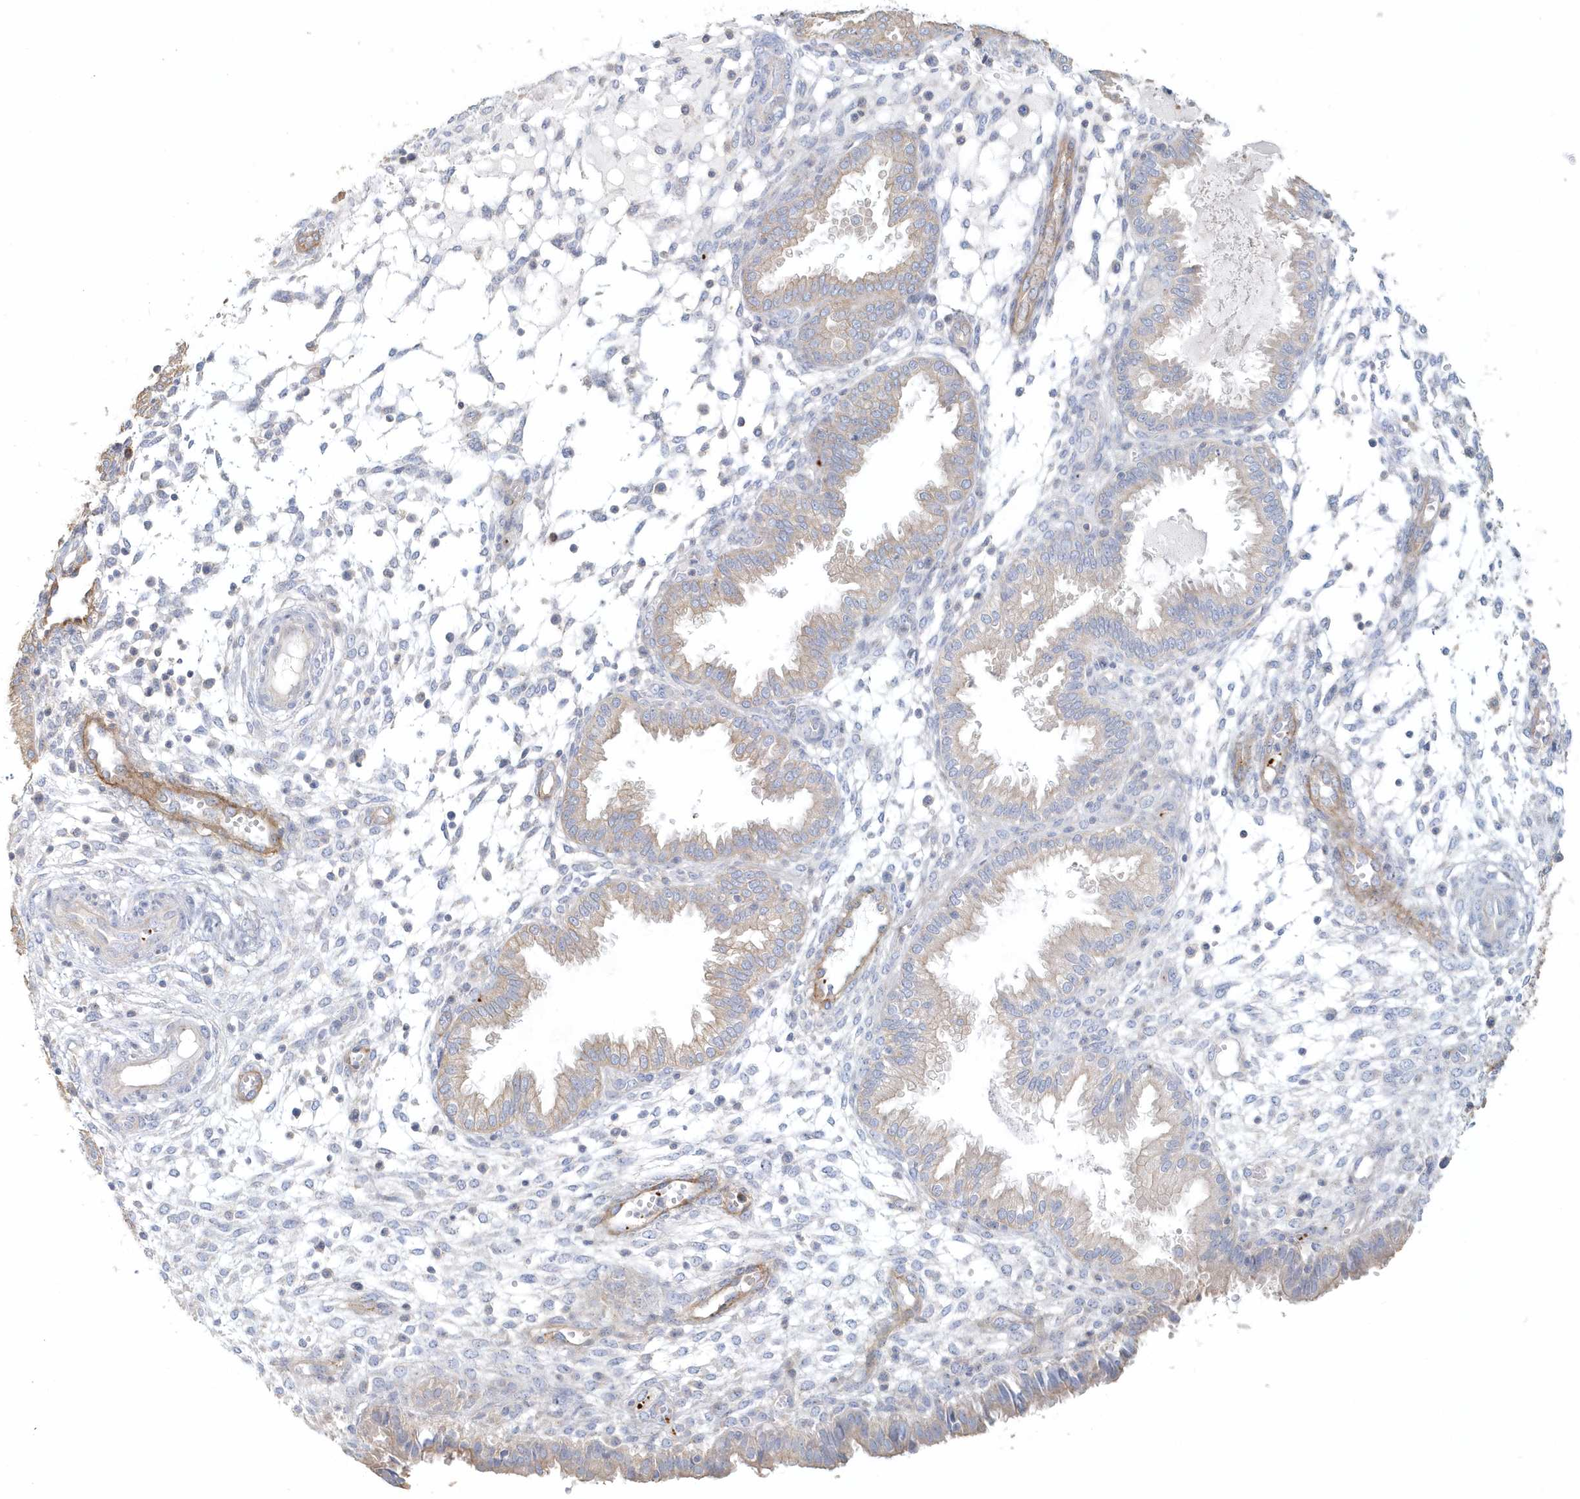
{"staining": {"intensity": "negative", "quantity": "none", "location": "none"}, "tissue": "endometrium", "cell_type": "Cells in endometrial stroma", "image_type": "normal", "snomed": [{"axis": "morphology", "description": "Normal tissue, NOS"}, {"axis": "topography", "description": "Endometrium"}], "caption": "Normal endometrium was stained to show a protein in brown. There is no significant expression in cells in endometrial stroma. (DAB (3,3'-diaminobenzidine) IHC visualized using brightfield microscopy, high magnification).", "gene": "MMRN1", "patient": {"sex": "female", "age": 33}}